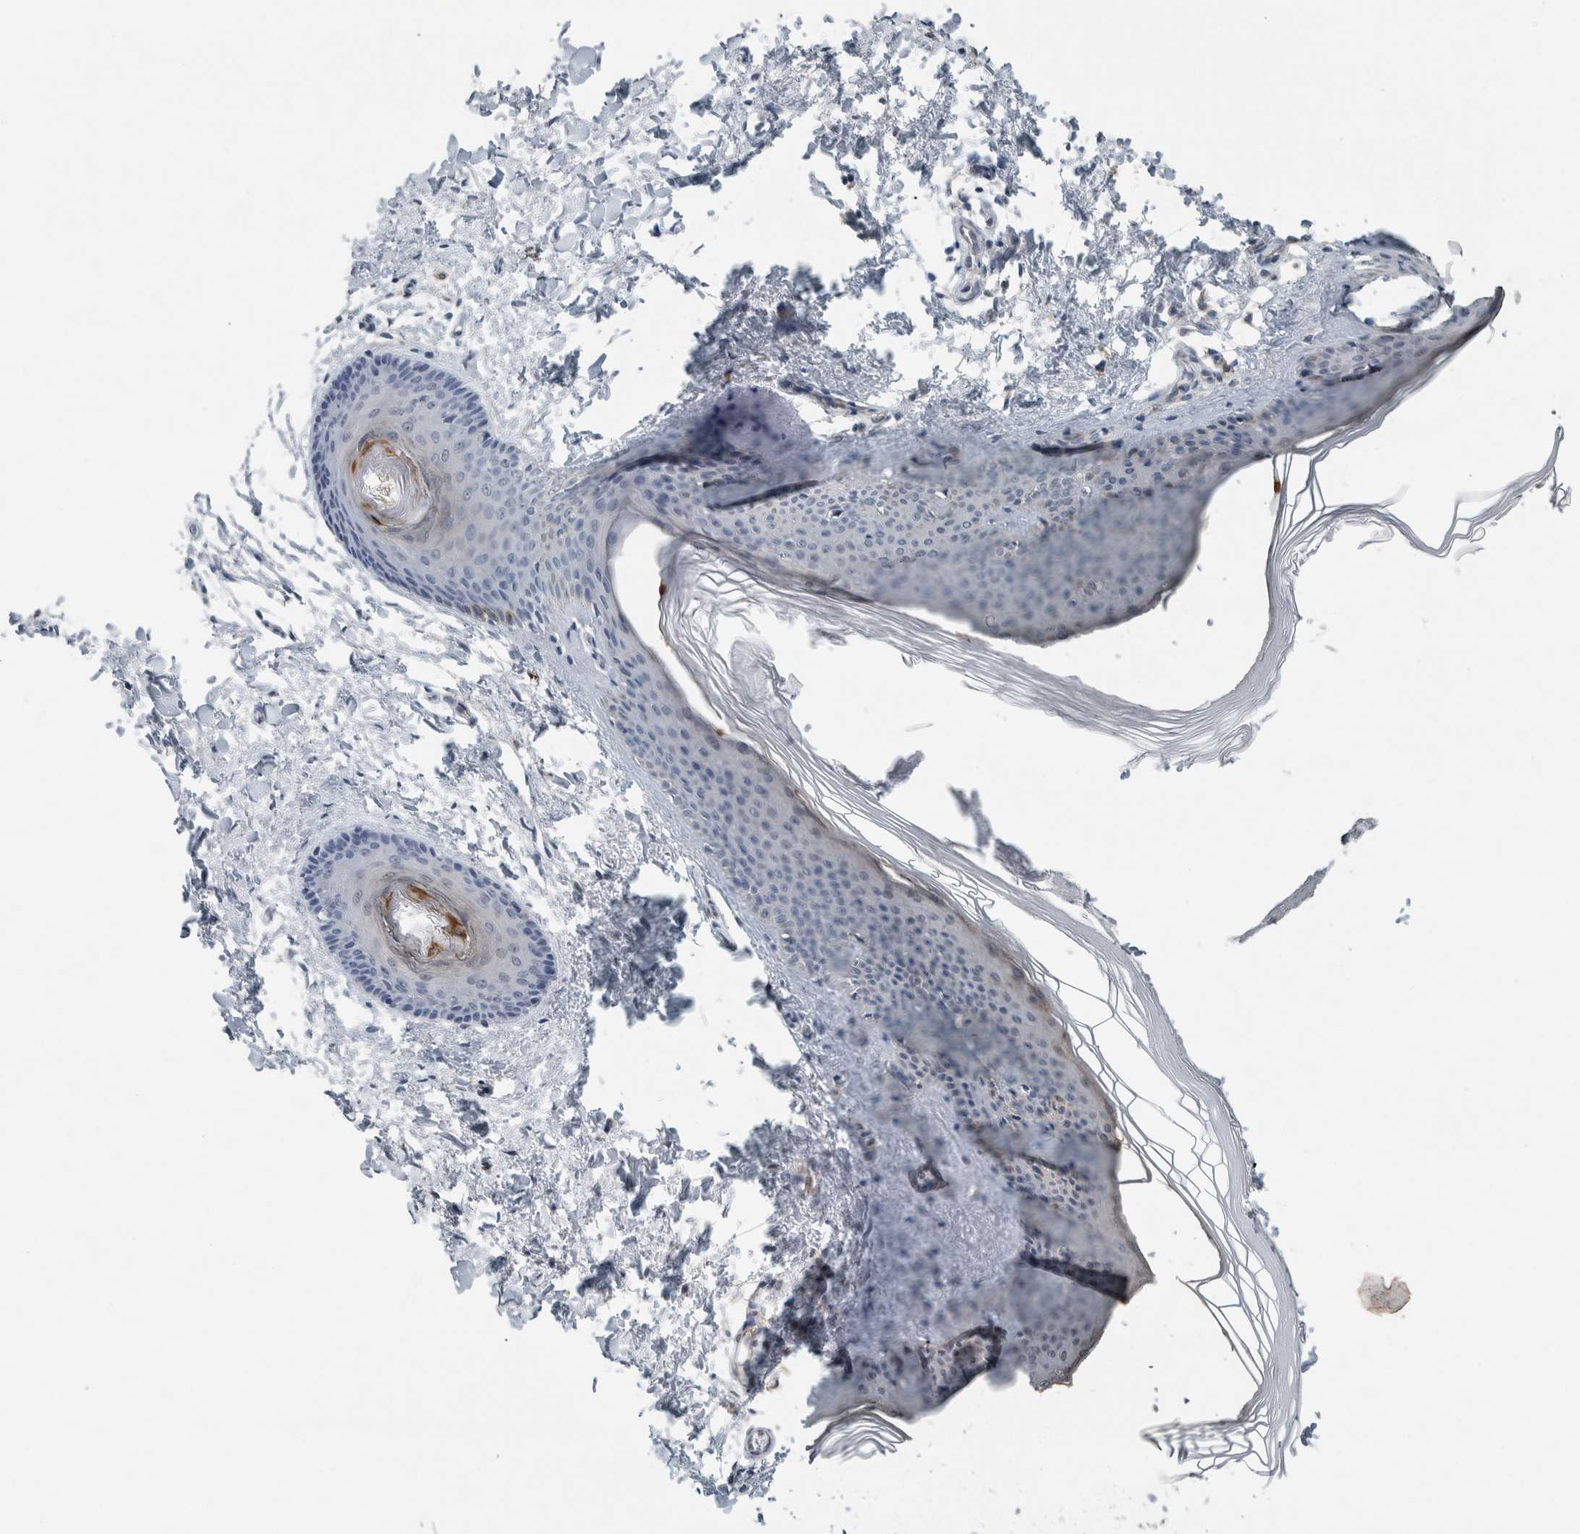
{"staining": {"intensity": "negative", "quantity": "none", "location": "none"}, "tissue": "skin", "cell_type": "Fibroblasts", "image_type": "normal", "snomed": [{"axis": "morphology", "description": "Normal tissue, NOS"}, {"axis": "topography", "description": "Skin"}], "caption": "Human skin stained for a protein using IHC exhibits no staining in fibroblasts.", "gene": "MYO1E", "patient": {"sex": "female", "age": 27}}